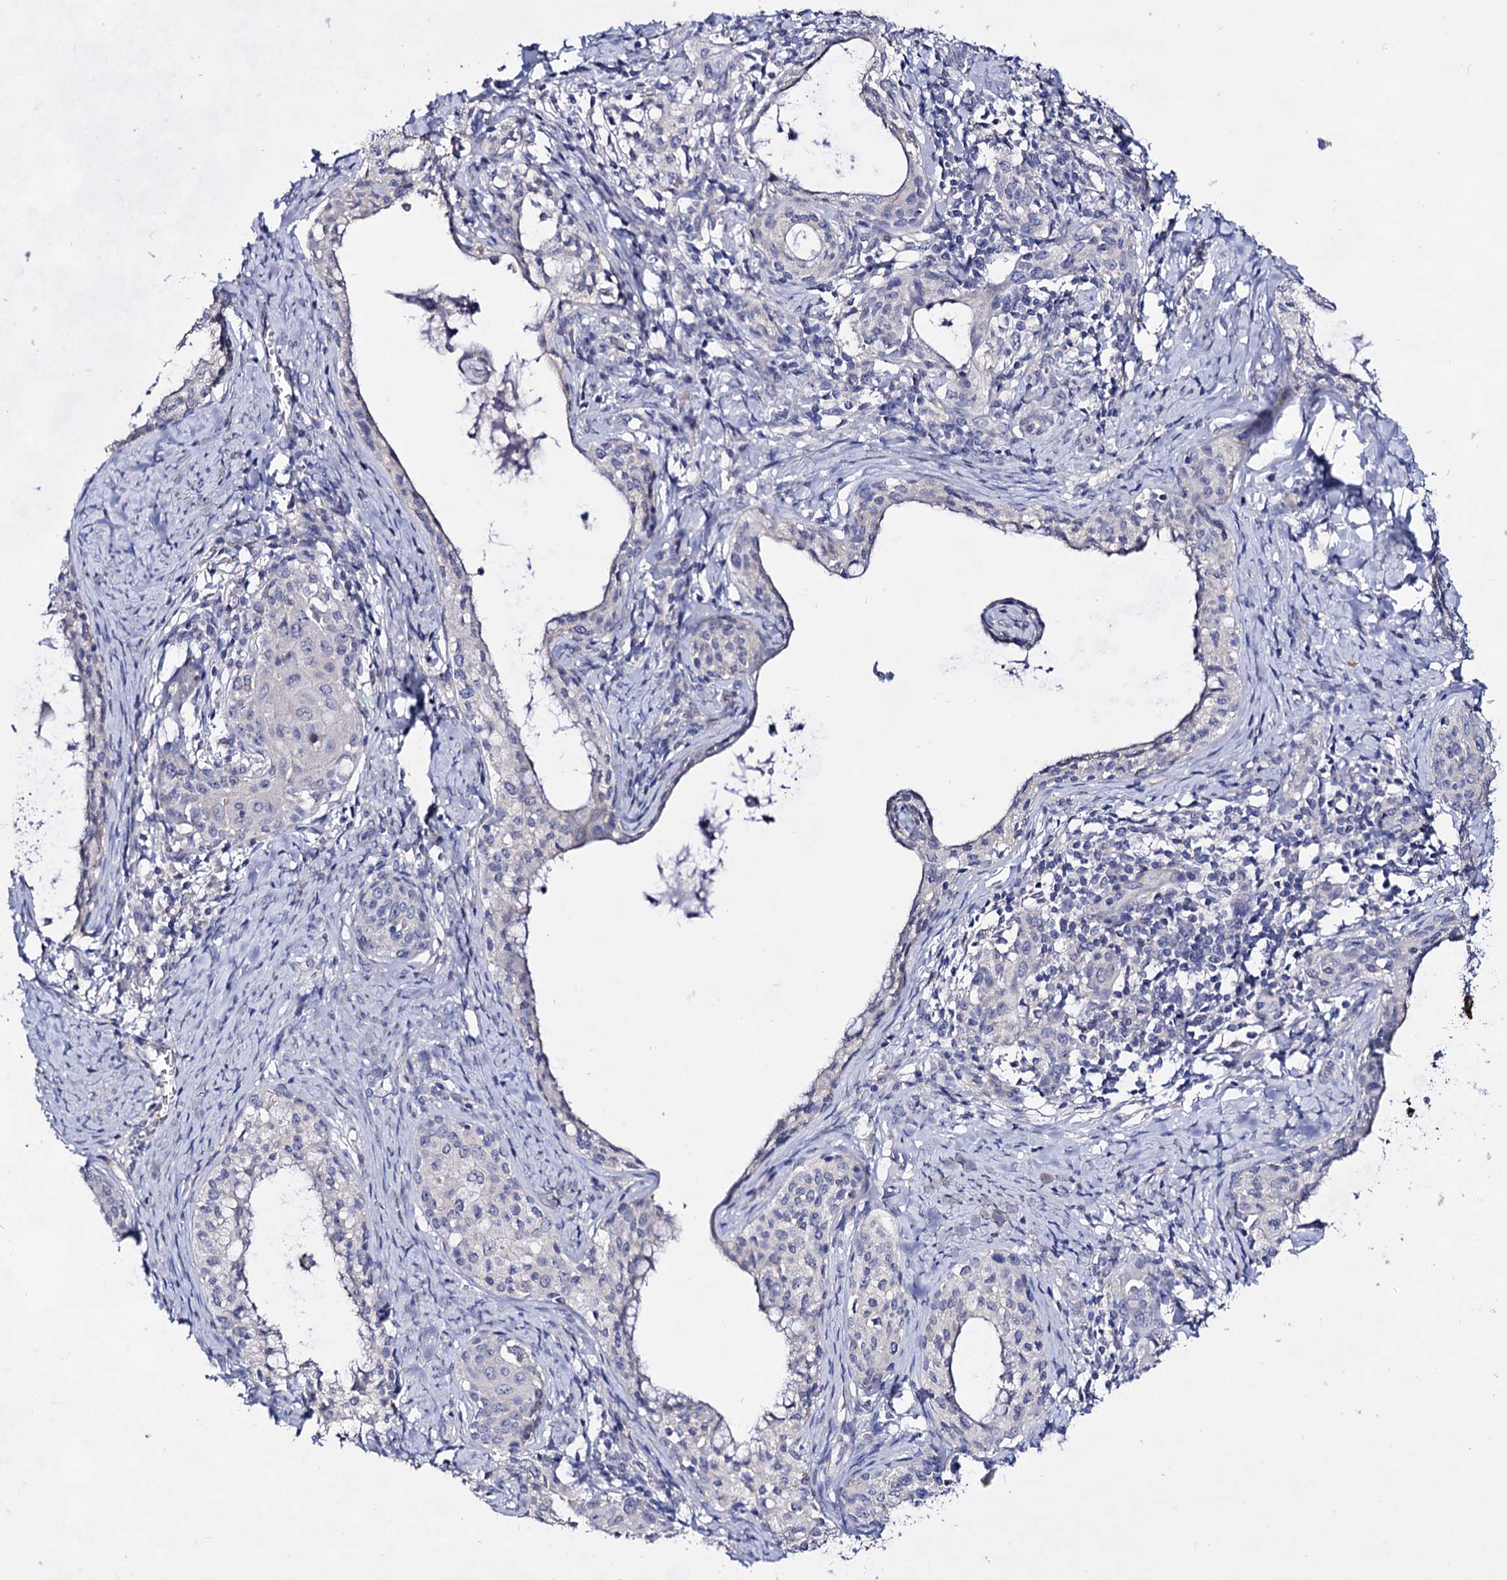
{"staining": {"intensity": "negative", "quantity": "none", "location": "none"}, "tissue": "cervical cancer", "cell_type": "Tumor cells", "image_type": "cancer", "snomed": [{"axis": "morphology", "description": "Squamous cell carcinoma, NOS"}, {"axis": "morphology", "description": "Adenocarcinoma, NOS"}, {"axis": "topography", "description": "Cervix"}], "caption": "An image of cervical cancer (adenocarcinoma) stained for a protein shows no brown staining in tumor cells.", "gene": "PLIN1", "patient": {"sex": "female", "age": 52}}